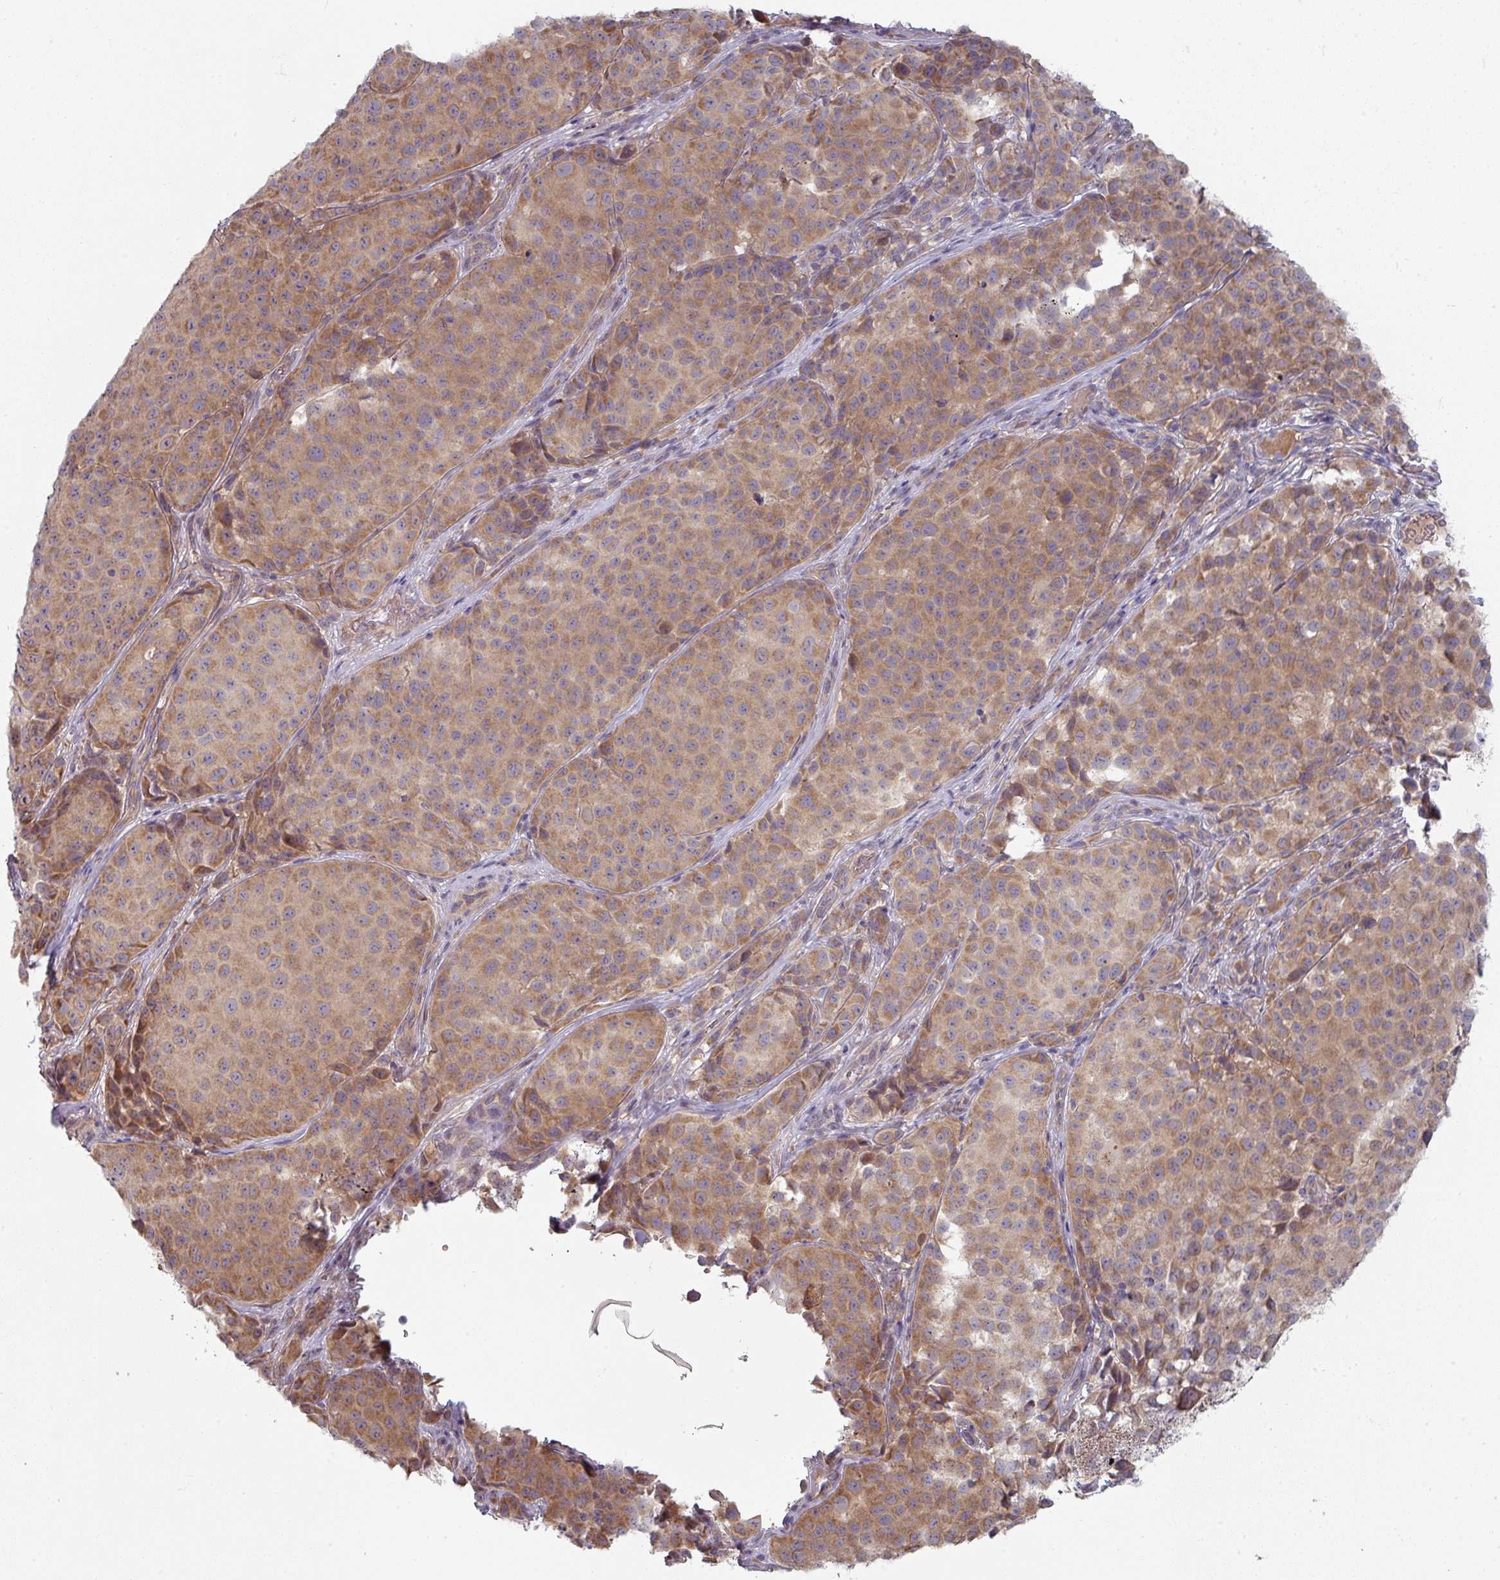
{"staining": {"intensity": "moderate", "quantity": ">75%", "location": "cytoplasmic/membranous"}, "tissue": "melanoma", "cell_type": "Tumor cells", "image_type": "cancer", "snomed": [{"axis": "morphology", "description": "Malignant melanoma, NOS"}, {"axis": "topography", "description": "Skin"}], "caption": "Moderate cytoplasmic/membranous positivity for a protein is present in approximately >75% of tumor cells of malignant melanoma using immunohistochemistry (IHC).", "gene": "PLEKHJ1", "patient": {"sex": "male", "age": 64}}